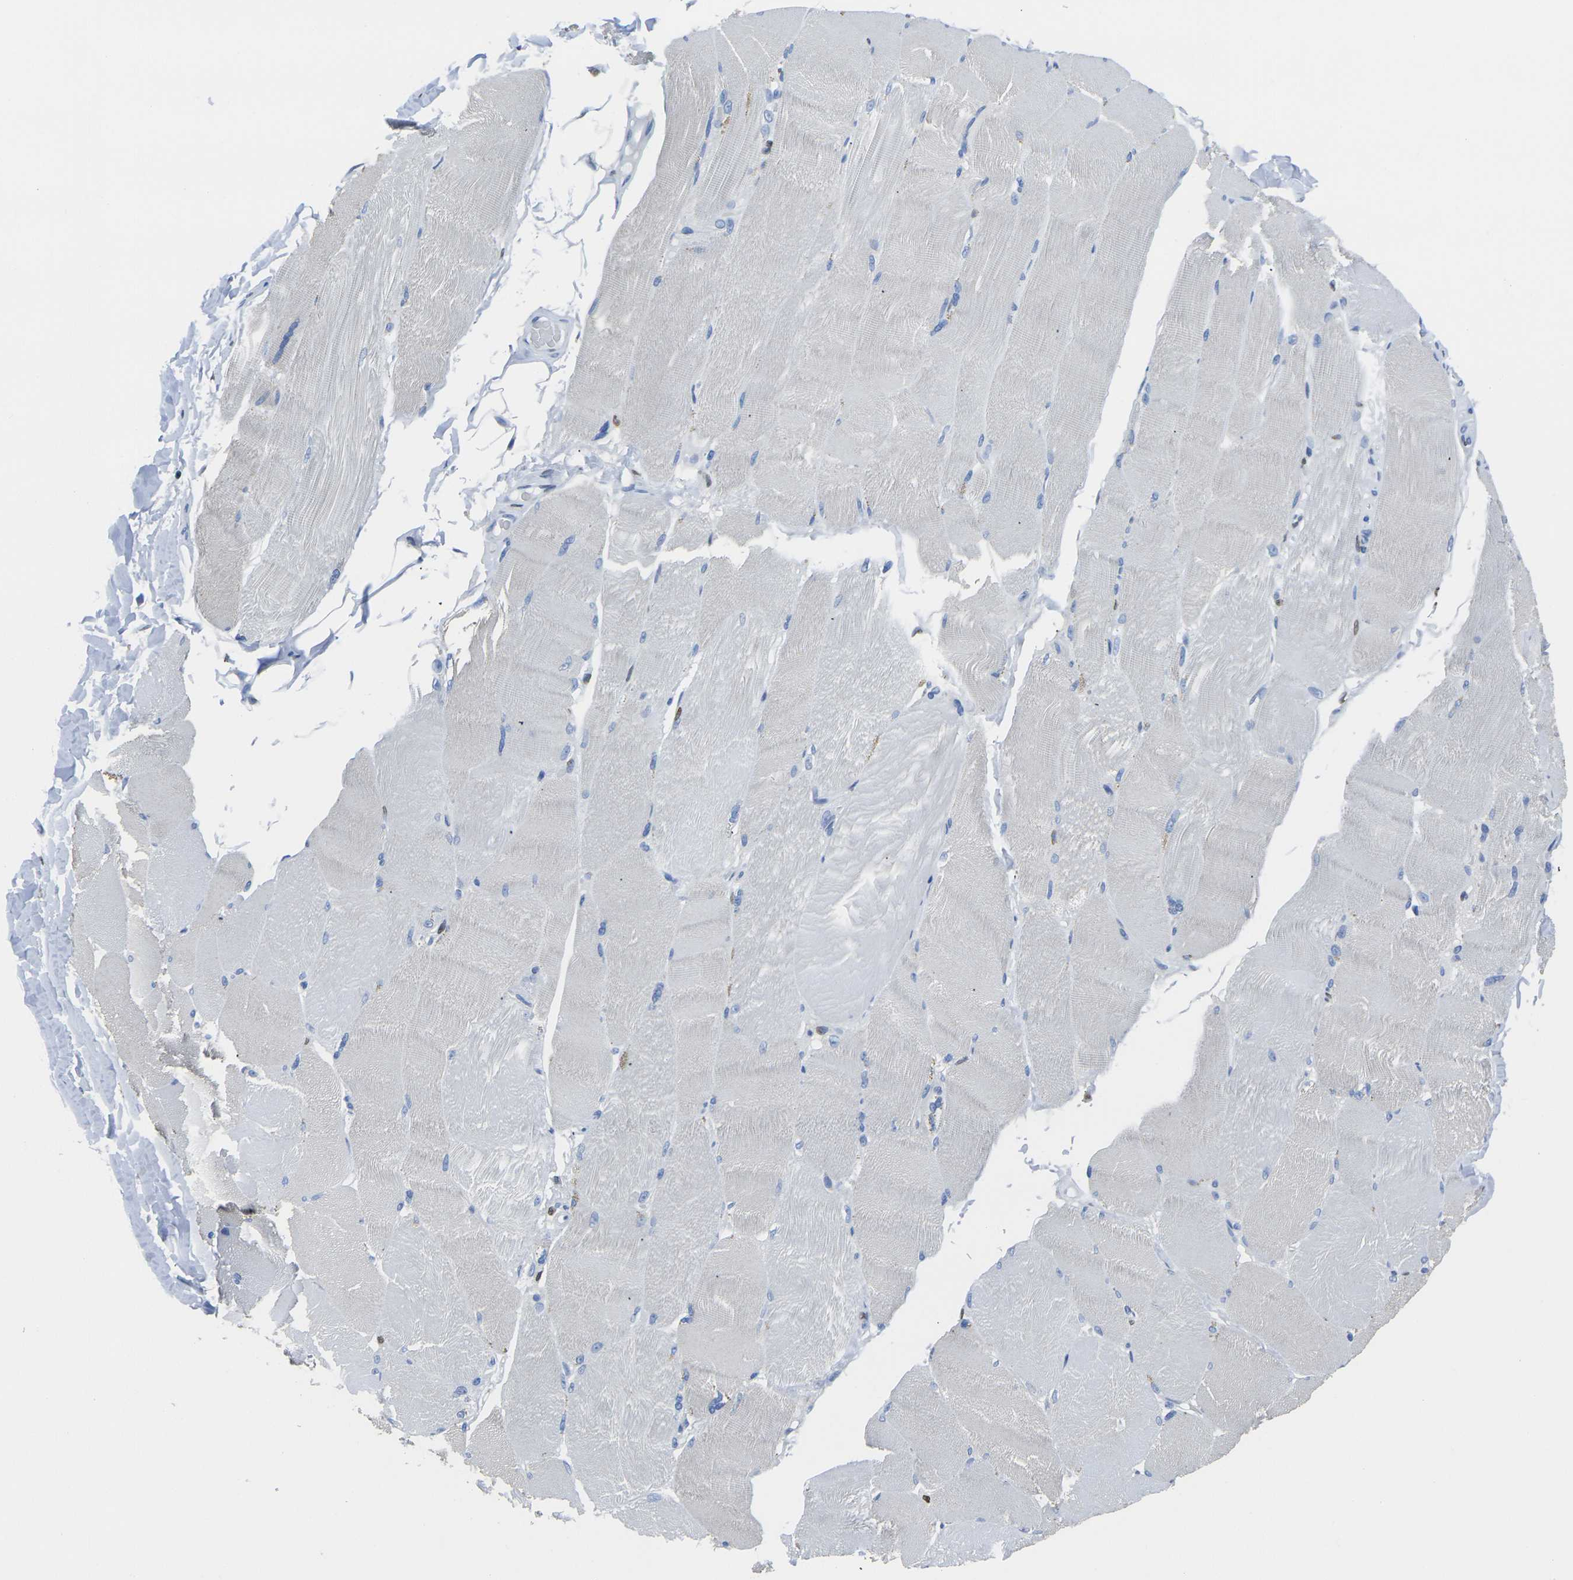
{"staining": {"intensity": "negative", "quantity": "none", "location": "none"}, "tissue": "skeletal muscle", "cell_type": "Myocytes", "image_type": "normal", "snomed": [{"axis": "morphology", "description": "Normal tissue, NOS"}, {"axis": "topography", "description": "Skin"}, {"axis": "topography", "description": "Skeletal muscle"}], "caption": "This is an IHC histopathology image of unremarkable human skeletal muscle. There is no positivity in myocytes.", "gene": "DRAXIN", "patient": {"sex": "male", "age": 83}}